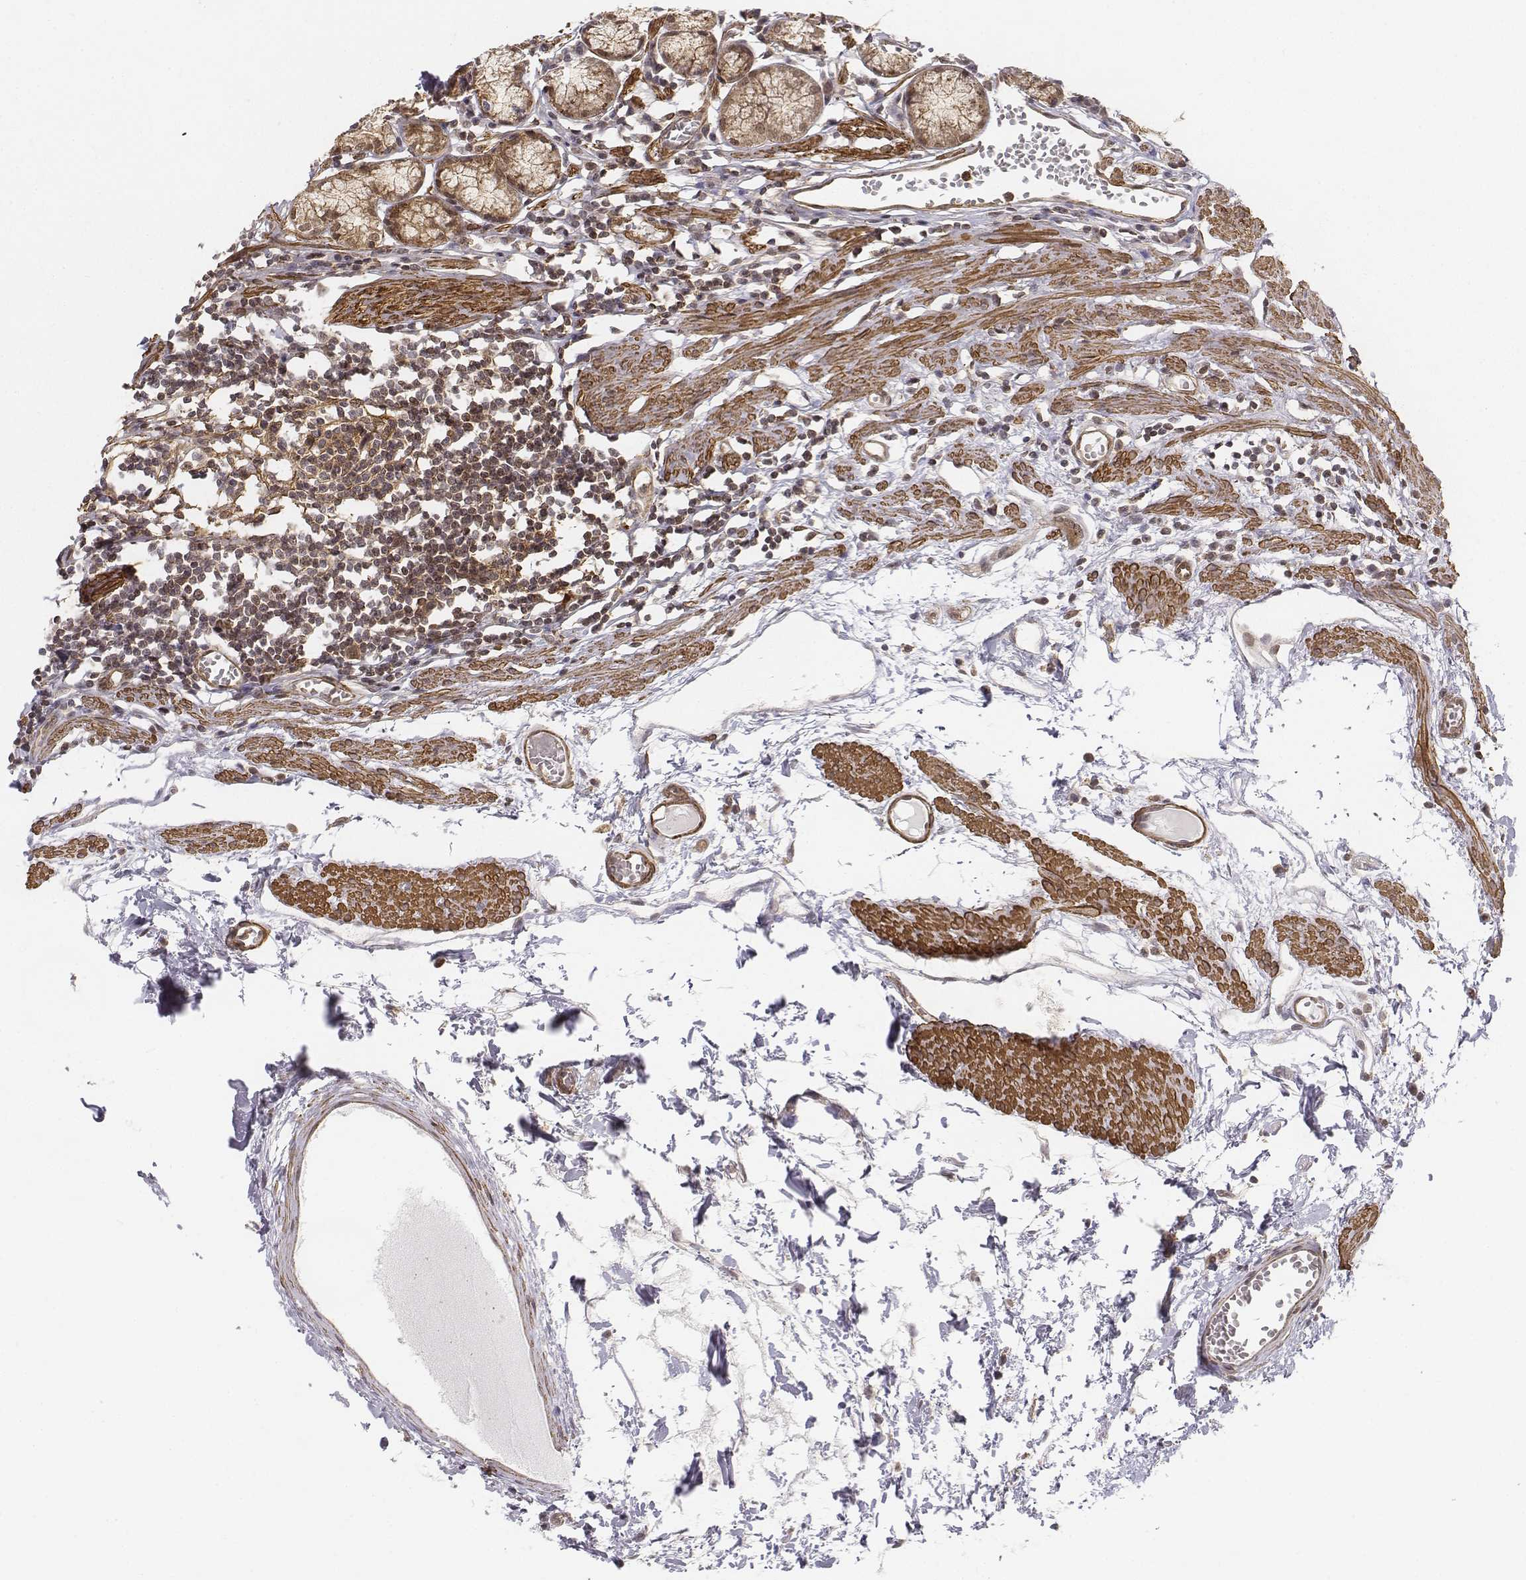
{"staining": {"intensity": "strong", "quantity": ">75%", "location": "cytoplasmic/membranous,nuclear"}, "tissue": "stomach", "cell_type": "Glandular cells", "image_type": "normal", "snomed": [{"axis": "morphology", "description": "Normal tissue, NOS"}, {"axis": "topography", "description": "Stomach"}], "caption": "An IHC photomicrograph of unremarkable tissue is shown. Protein staining in brown highlights strong cytoplasmic/membranous,nuclear positivity in stomach within glandular cells.", "gene": "ZFYVE19", "patient": {"sex": "male", "age": 55}}